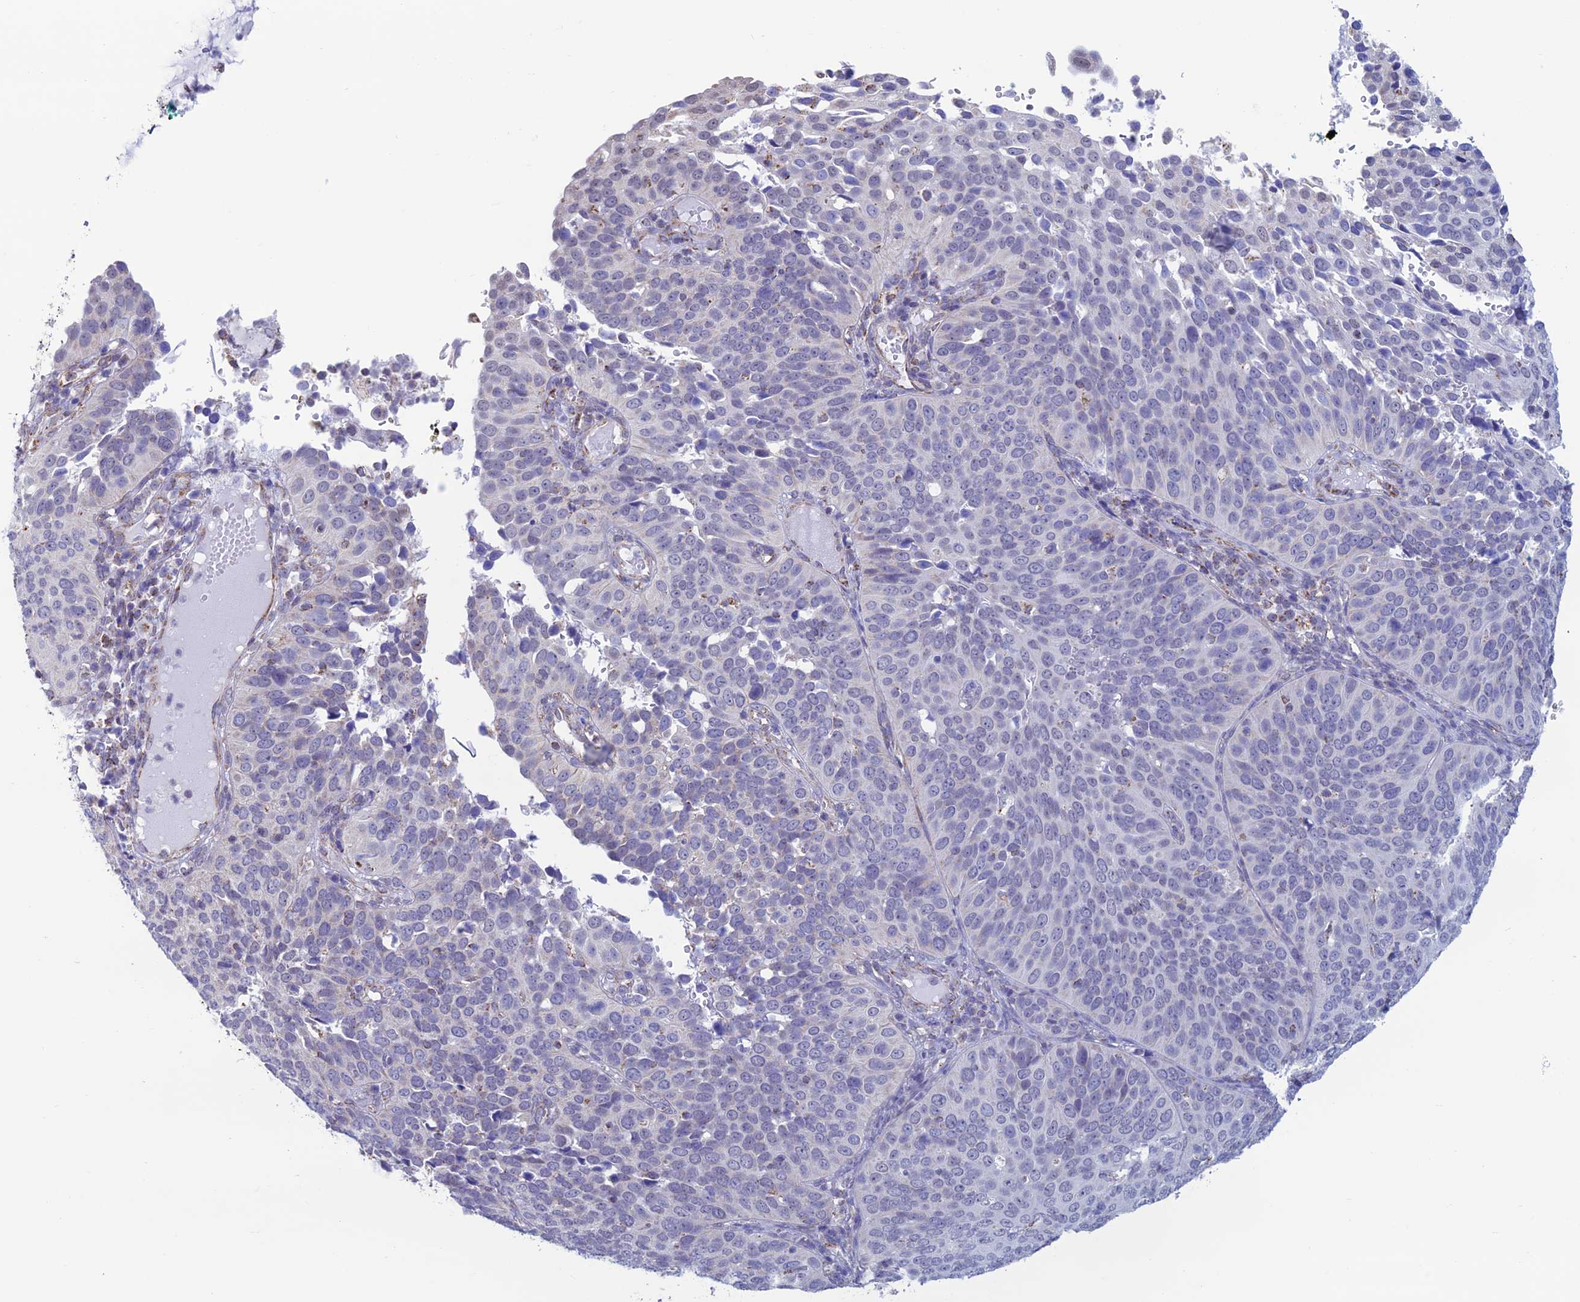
{"staining": {"intensity": "negative", "quantity": "none", "location": "none"}, "tissue": "cervical cancer", "cell_type": "Tumor cells", "image_type": "cancer", "snomed": [{"axis": "morphology", "description": "Squamous cell carcinoma, NOS"}, {"axis": "topography", "description": "Cervix"}], "caption": "Protein analysis of cervical cancer (squamous cell carcinoma) demonstrates no significant staining in tumor cells. Nuclei are stained in blue.", "gene": "ZNG1B", "patient": {"sex": "female", "age": 36}}